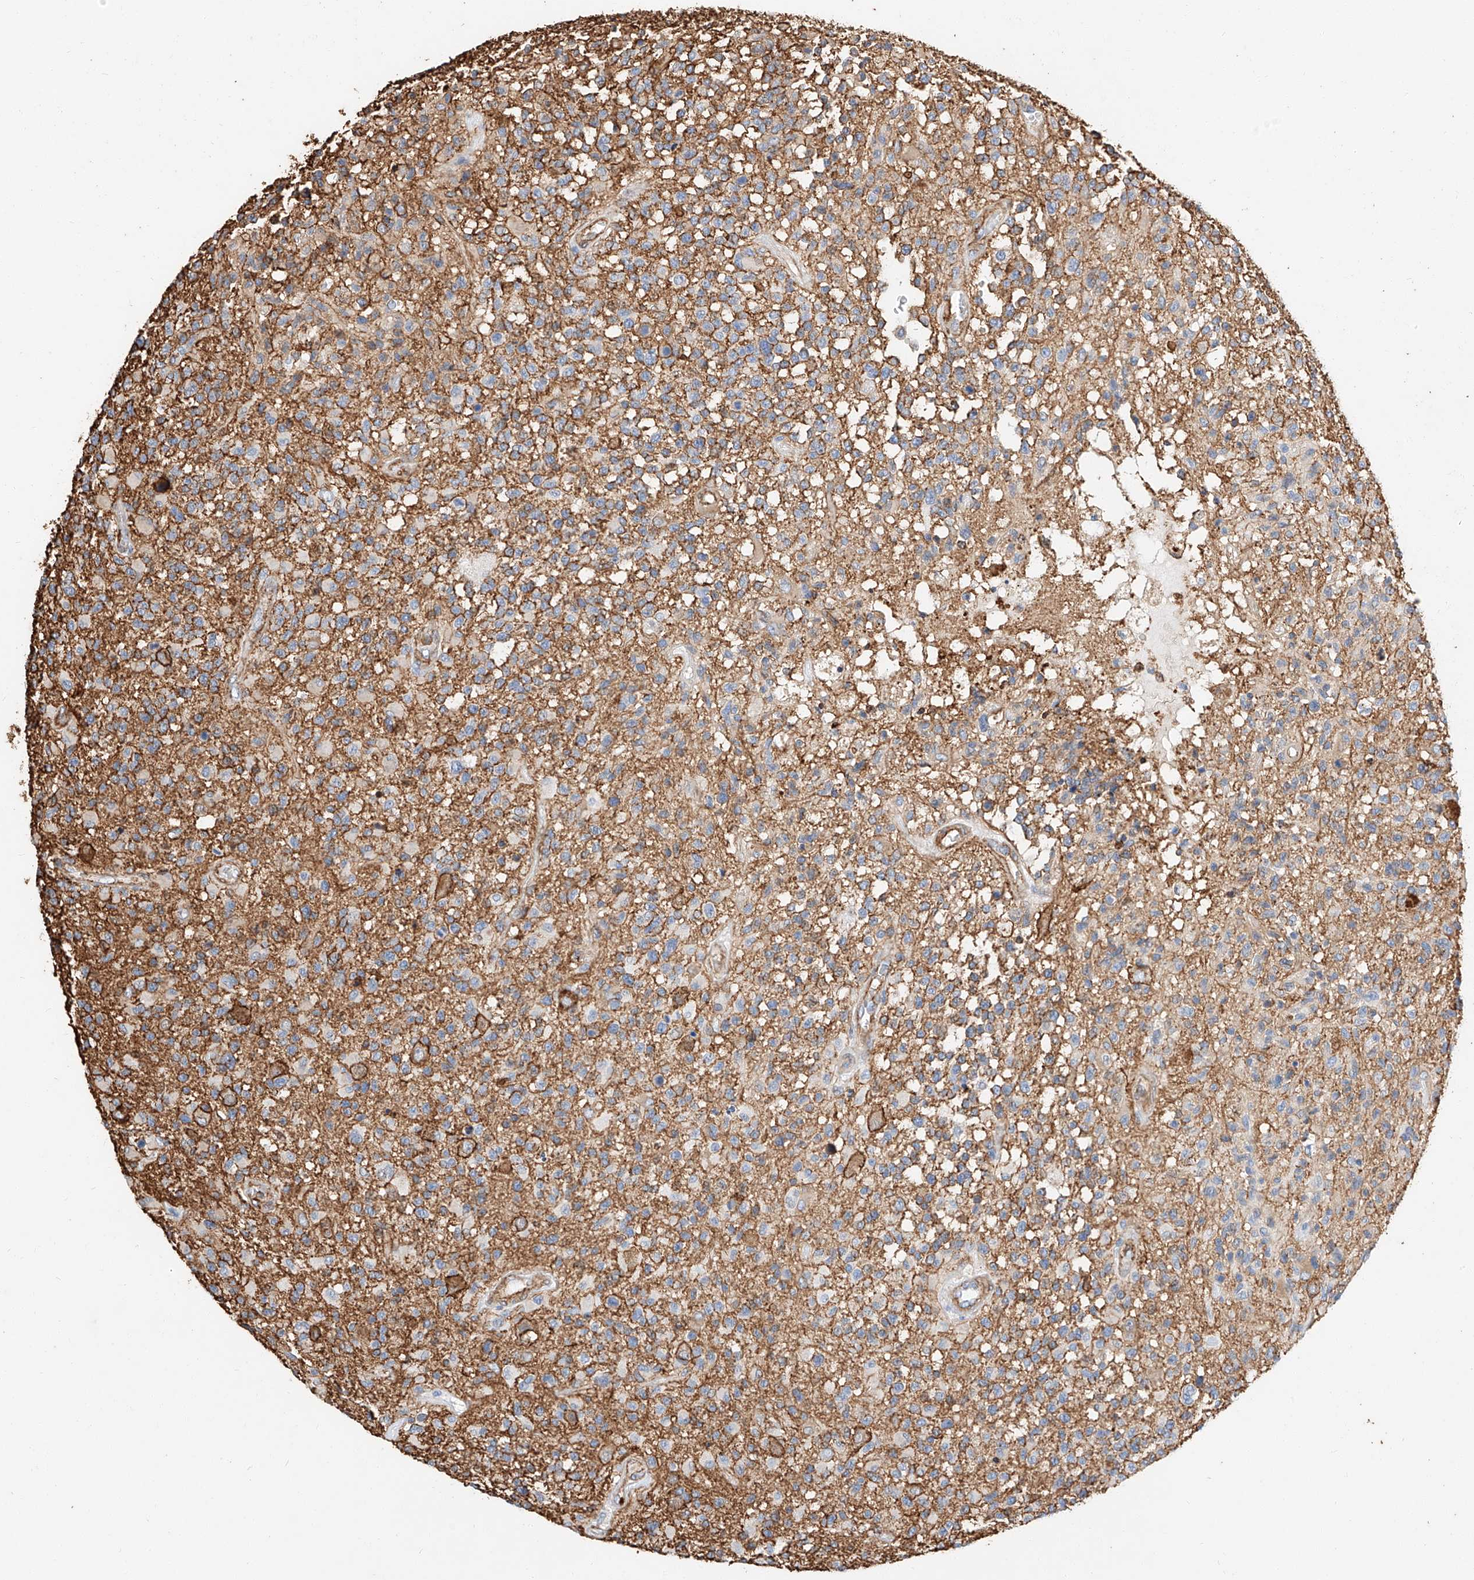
{"staining": {"intensity": "negative", "quantity": "none", "location": "none"}, "tissue": "glioma", "cell_type": "Tumor cells", "image_type": "cancer", "snomed": [{"axis": "morphology", "description": "Glioma, malignant, High grade"}, {"axis": "morphology", "description": "Glioblastoma, NOS"}, {"axis": "topography", "description": "Brain"}], "caption": "An immunohistochemistry (IHC) histopathology image of glioblastoma is shown. There is no staining in tumor cells of glioblastoma.", "gene": "WFS1", "patient": {"sex": "male", "age": 60}}